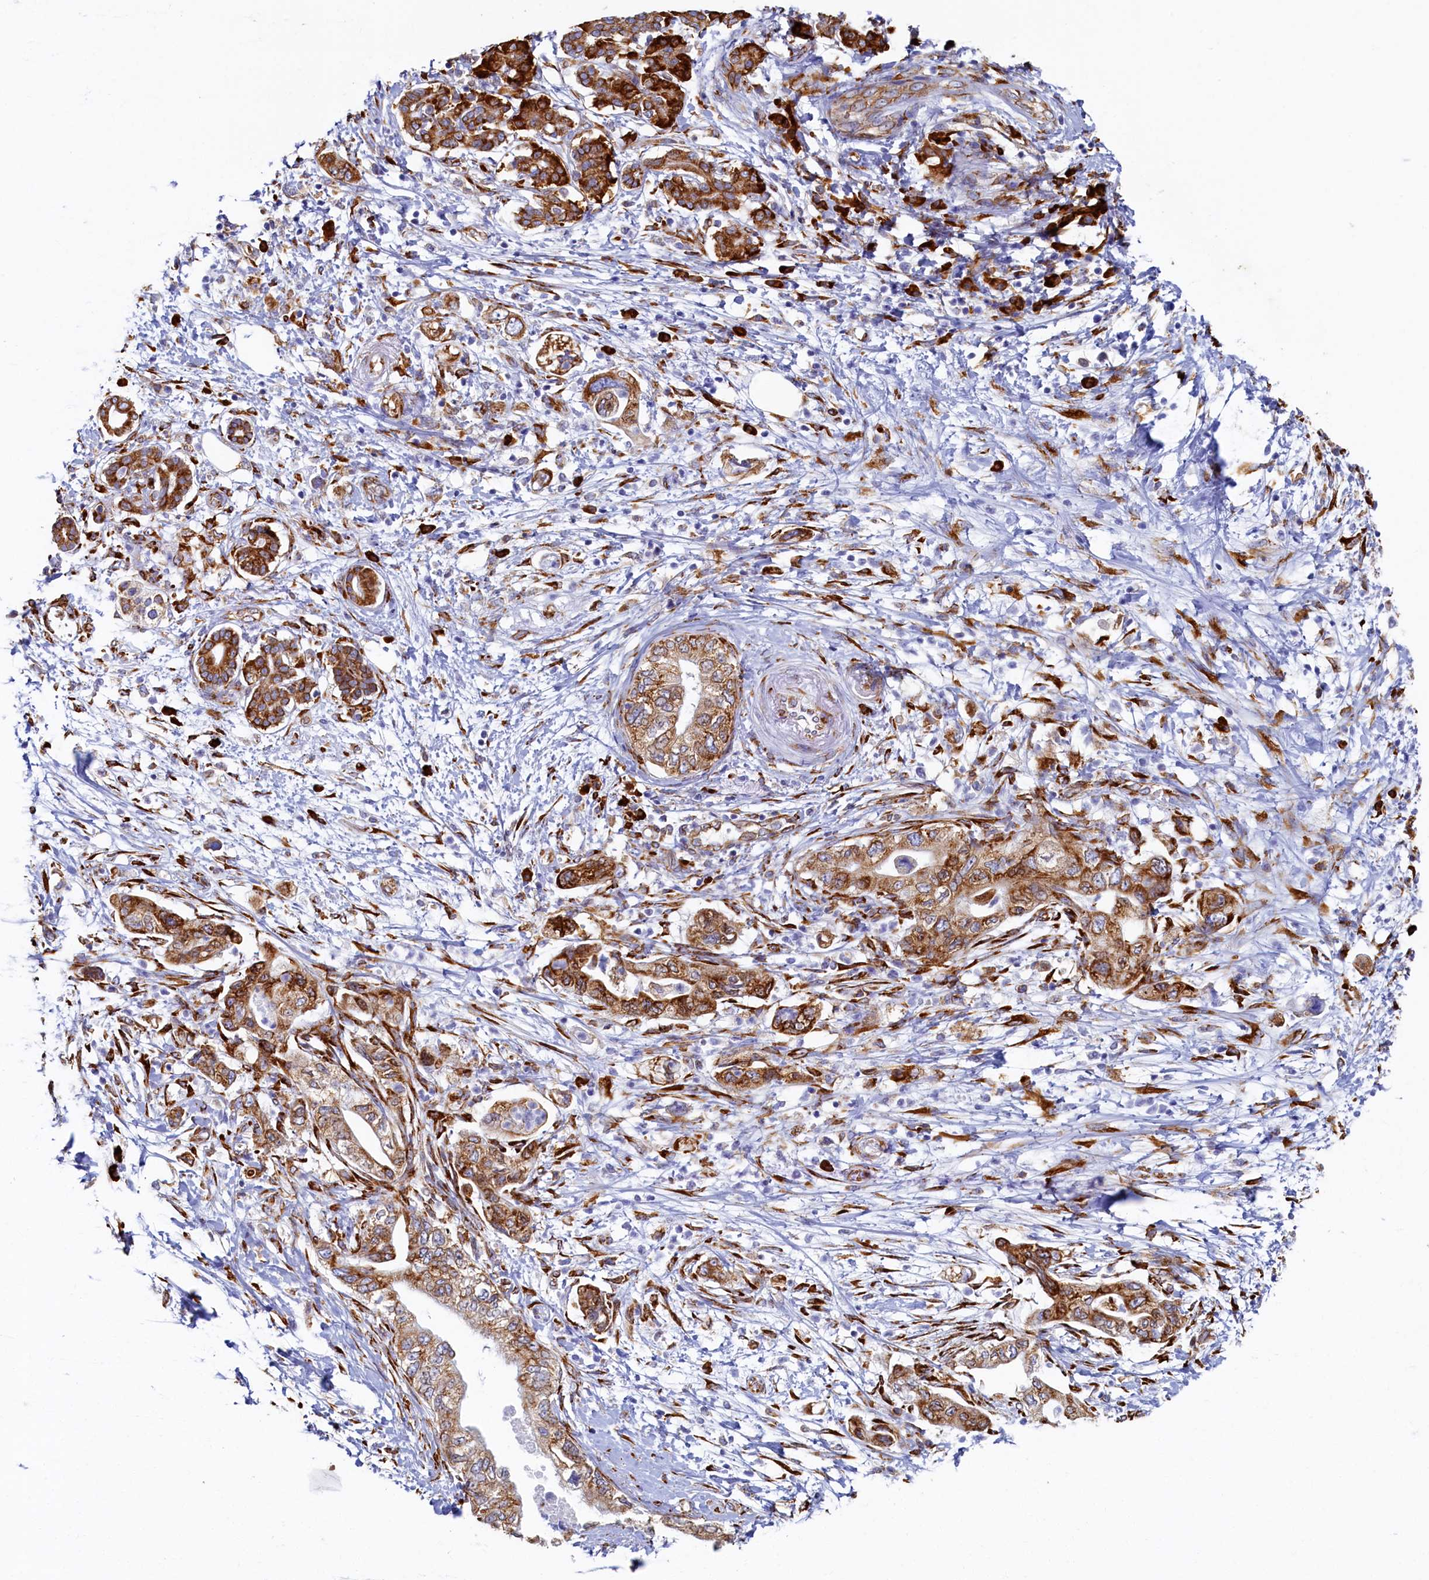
{"staining": {"intensity": "moderate", "quantity": ">75%", "location": "cytoplasmic/membranous"}, "tissue": "pancreatic cancer", "cell_type": "Tumor cells", "image_type": "cancer", "snomed": [{"axis": "morphology", "description": "Adenocarcinoma, NOS"}, {"axis": "topography", "description": "Pancreas"}], "caption": "Immunohistochemistry (IHC) of pancreatic adenocarcinoma demonstrates medium levels of moderate cytoplasmic/membranous positivity in about >75% of tumor cells. (DAB IHC, brown staining for protein, blue staining for nuclei).", "gene": "TMEM18", "patient": {"sex": "female", "age": 73}}